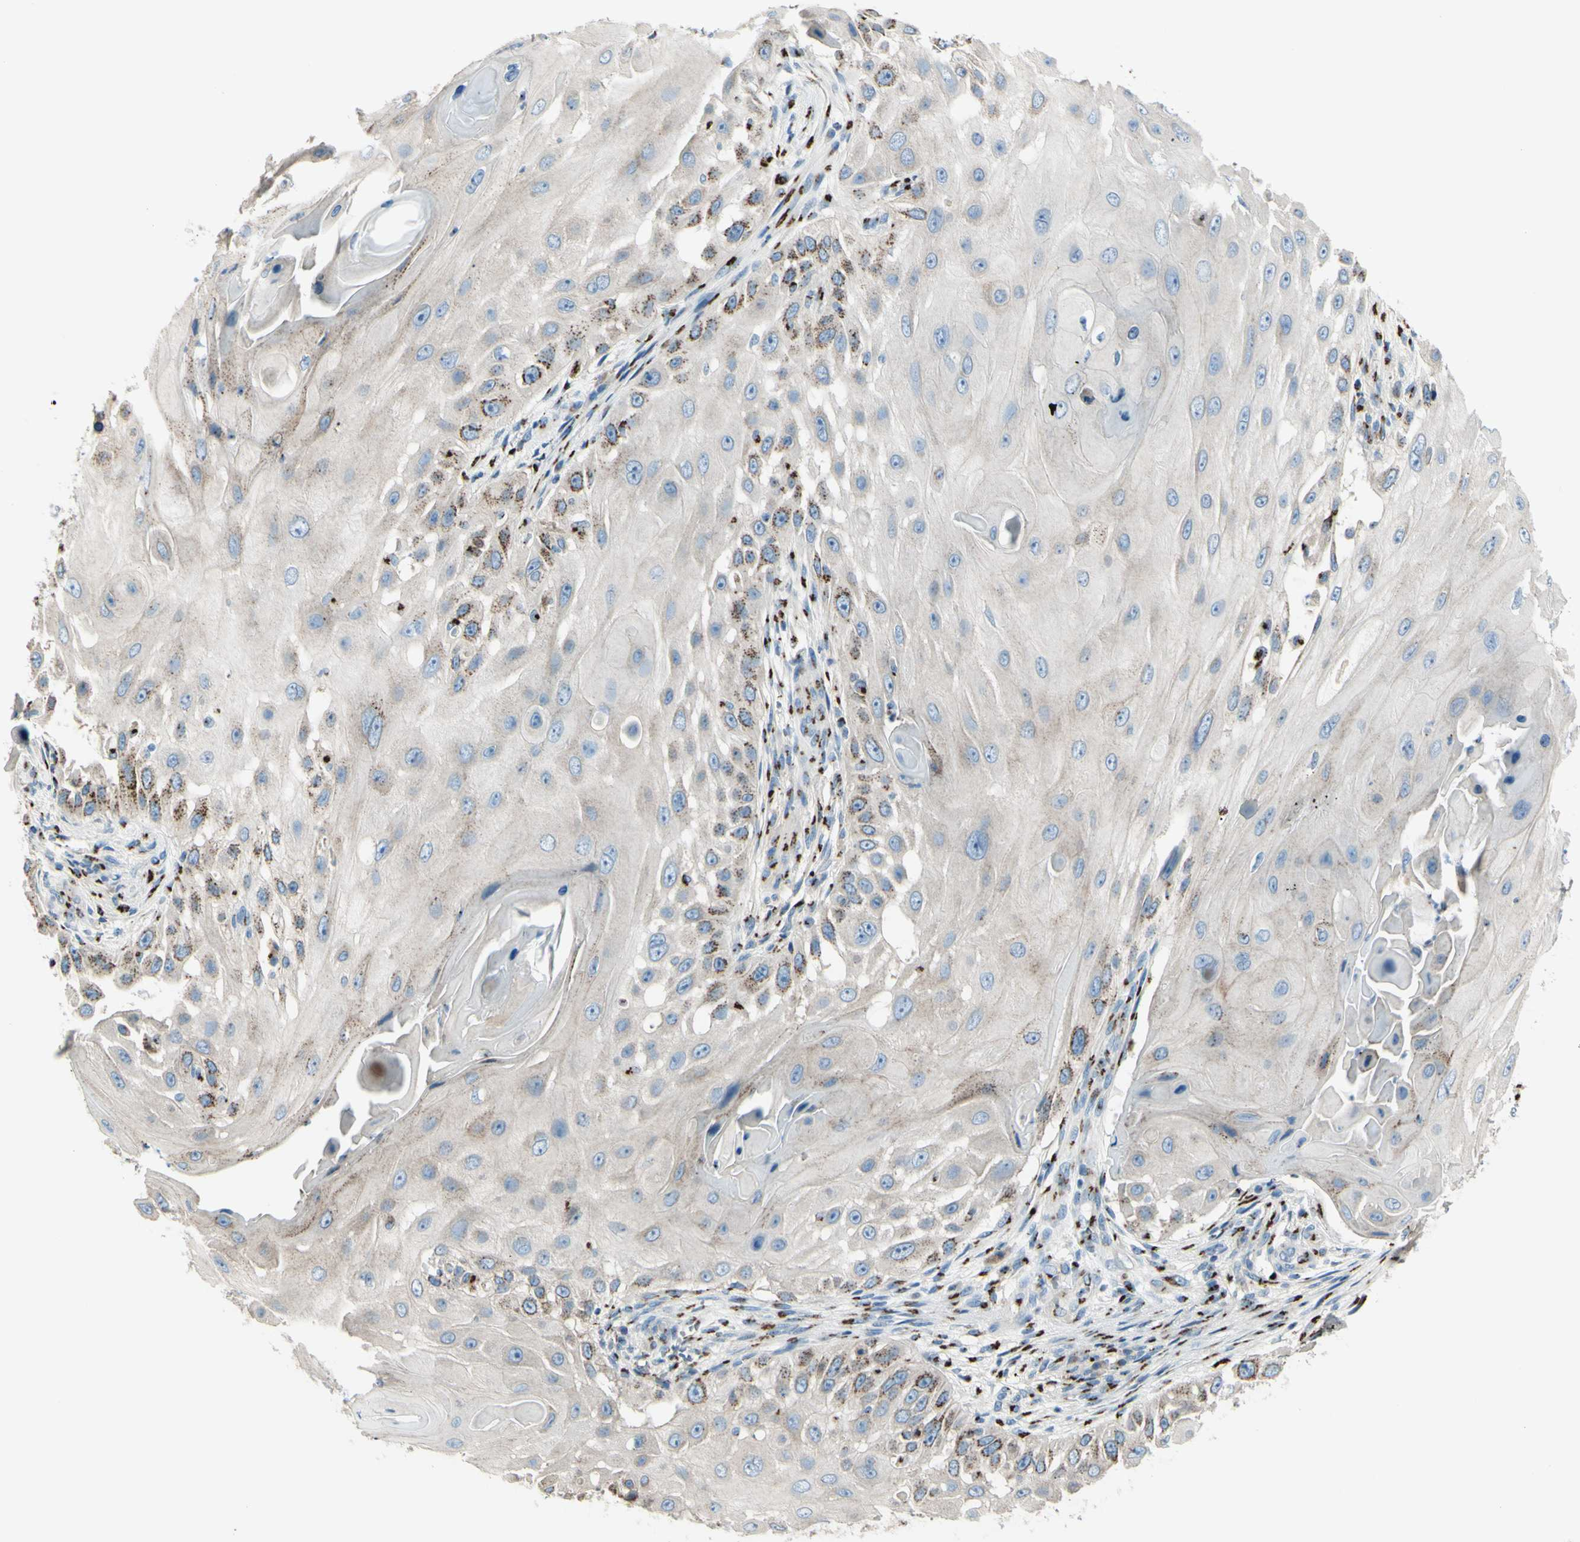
{"staining": {"intensity": "moderate", "quantity": "<25%", "location": "cytoplasmic/membranous"}, "tissue": "skin cancer", "cell_type": "Tumor cells", "image_type": "cancer", "snomed": [{"axis": "morphology", "description": "Squamous cell carcinoma, NOS"}, {"axis": "topography", "description": "Skin"}], "caption": "A photomicrograph of human skin cancer (squamous cell carcinoma) stained for a protein demonstrates moderate cytoplasmic/membranous brown staining in tumor cells.", "gene": "B4GALT1", "patient": {"sex": "female", "age": 44}}